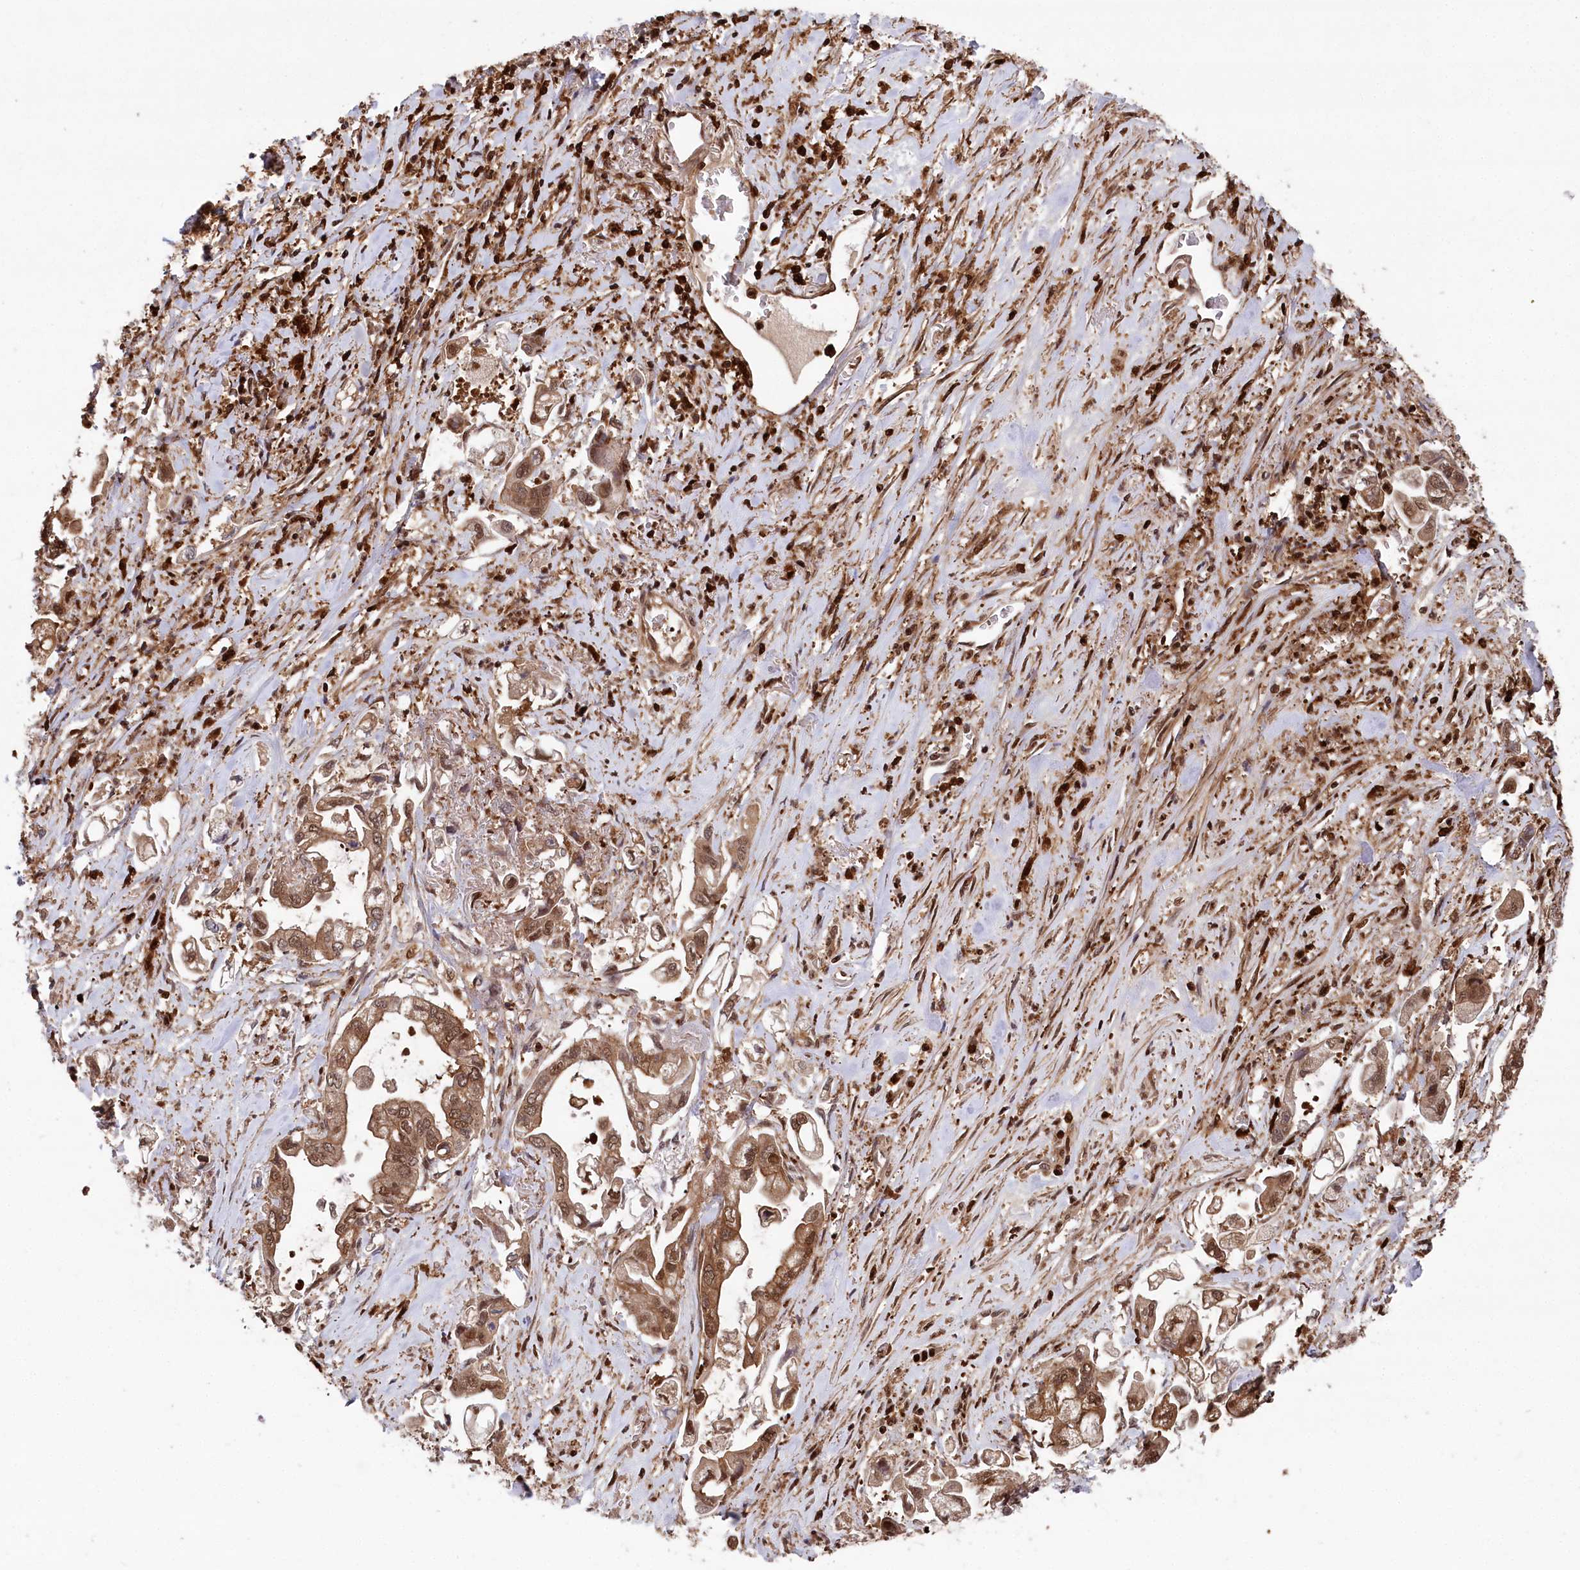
{"staining": {"intensity": "moderate", "quantity": ">75%", "location": "cytoplasmic/membranous,nuclear"}, "tissue": "stomach cancer", "cell_type": "Tumor cells", "image_type": "cancer", "snomed": [{"axis": "morphology", "description": "Adenocarcinoma, NOS"}, {"axis": "topography", "description": "Stomach"}], "caption": "Immunohistochemistry of human stomach adenocarcinoma displays medium levels of moderate cytoplasmic/membranous and nuclear staining in about >75% of tumor cells.", "gene": "LSG1", "patient": {"sex": "male", "age": 62}}